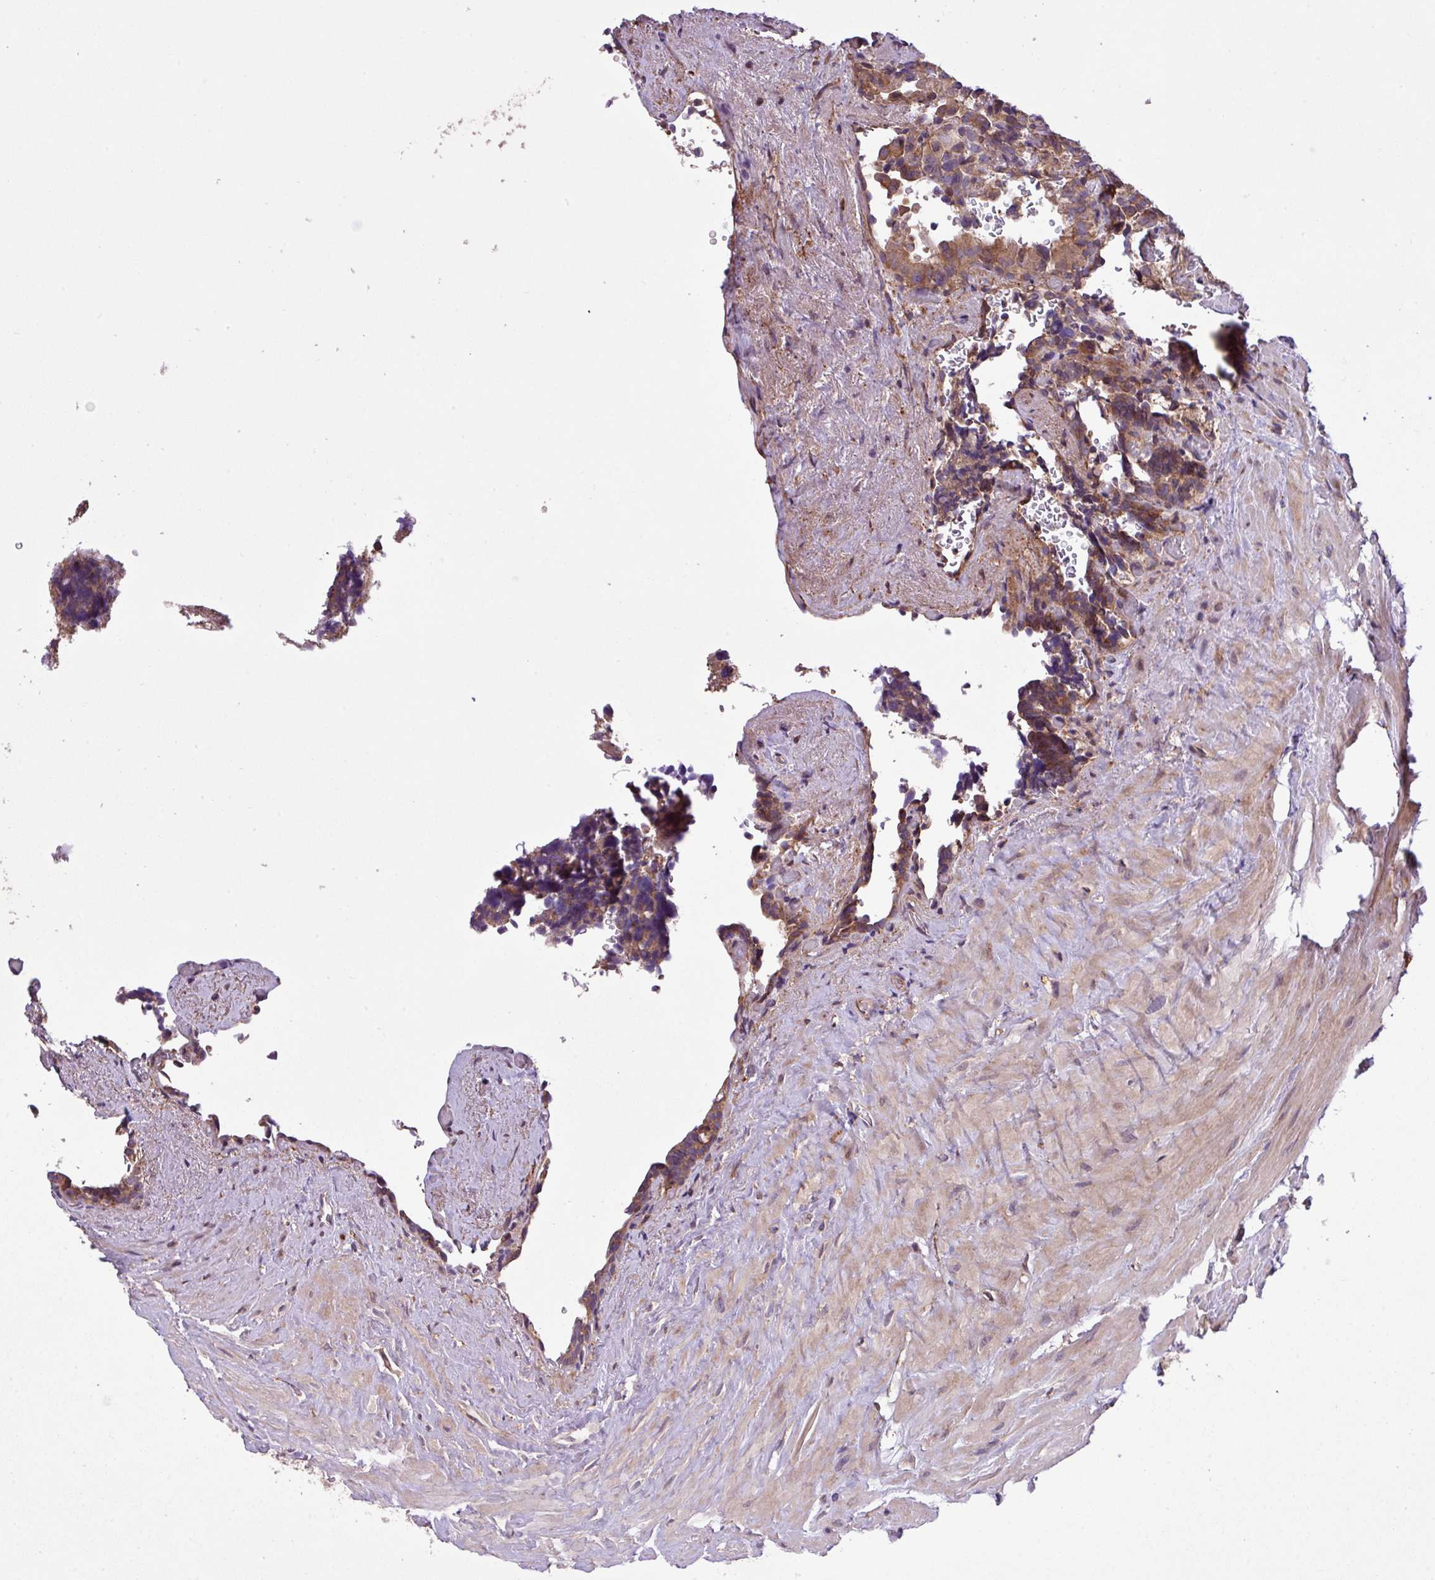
{"staining": {"intensity": "moderate", "quantity": ">75%", "location": "cytoplasmic/membranous"}, "tissue": "seminal vesicle", "cell_type": "Glandular cells", "image_type": "normal", "snomed": [{"axis": "morphology", "description": "Normal tissue, NOS"}, {"axis": "topography", "description": "Seminal veicle"}], "caption": "High-power microscopy captured an IHC photomicrograph of benign seminal vesicle, revealing moderate cytoplasmic/membranous positivity in approximately >75% of glandular cells. (DAB = brown stain, brightfield microscopy at high magnification).", "gene": "MEGF6", "patient": {"sex": "male", "age": 68}}